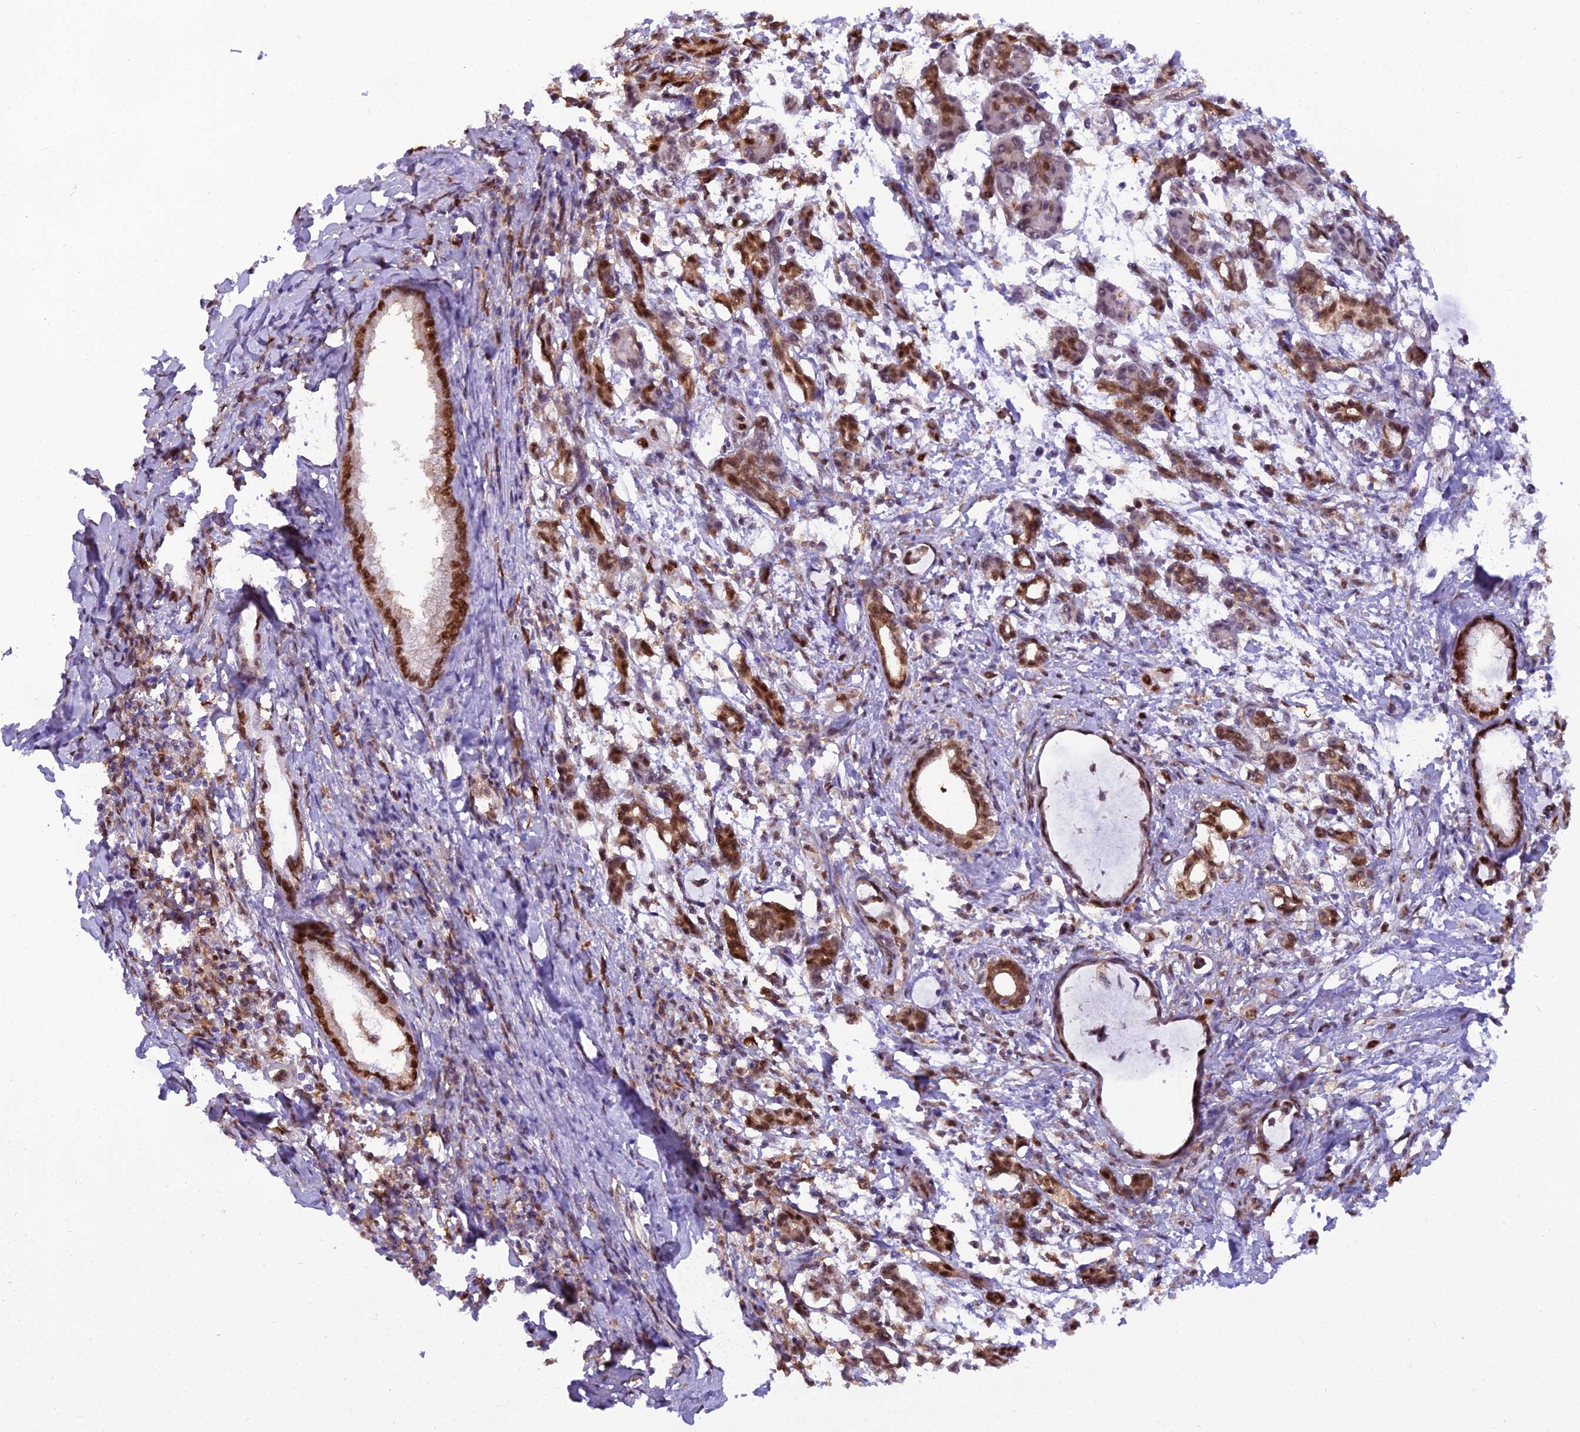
{"staining": {"intensity": "moderate", "quantity": ">75%", "location": "nuclear"}, "tissue": "pancreatic cancer", "cell_type": "Tumor cells", "image_type": "cancer", "snomed": [{"axis": "morphology", "description": "Adenocarcinoma, NOS"}, {"axis": "topography", "description": "Pancreas"}], "caption": "Adenocarcinoma (pancreatic) was stained to show a protein in brown. There is medium levels of moderate nuclear expression in about >75% of tumor cells. (Stains: DAB (3,3'-diaminobenzidine) in brown, nuclei in blue, Microscopy: brightfield microscopy at high magnification).", "gene": "NPEPL1", "patient": {"sex": "female", "age": 55}}